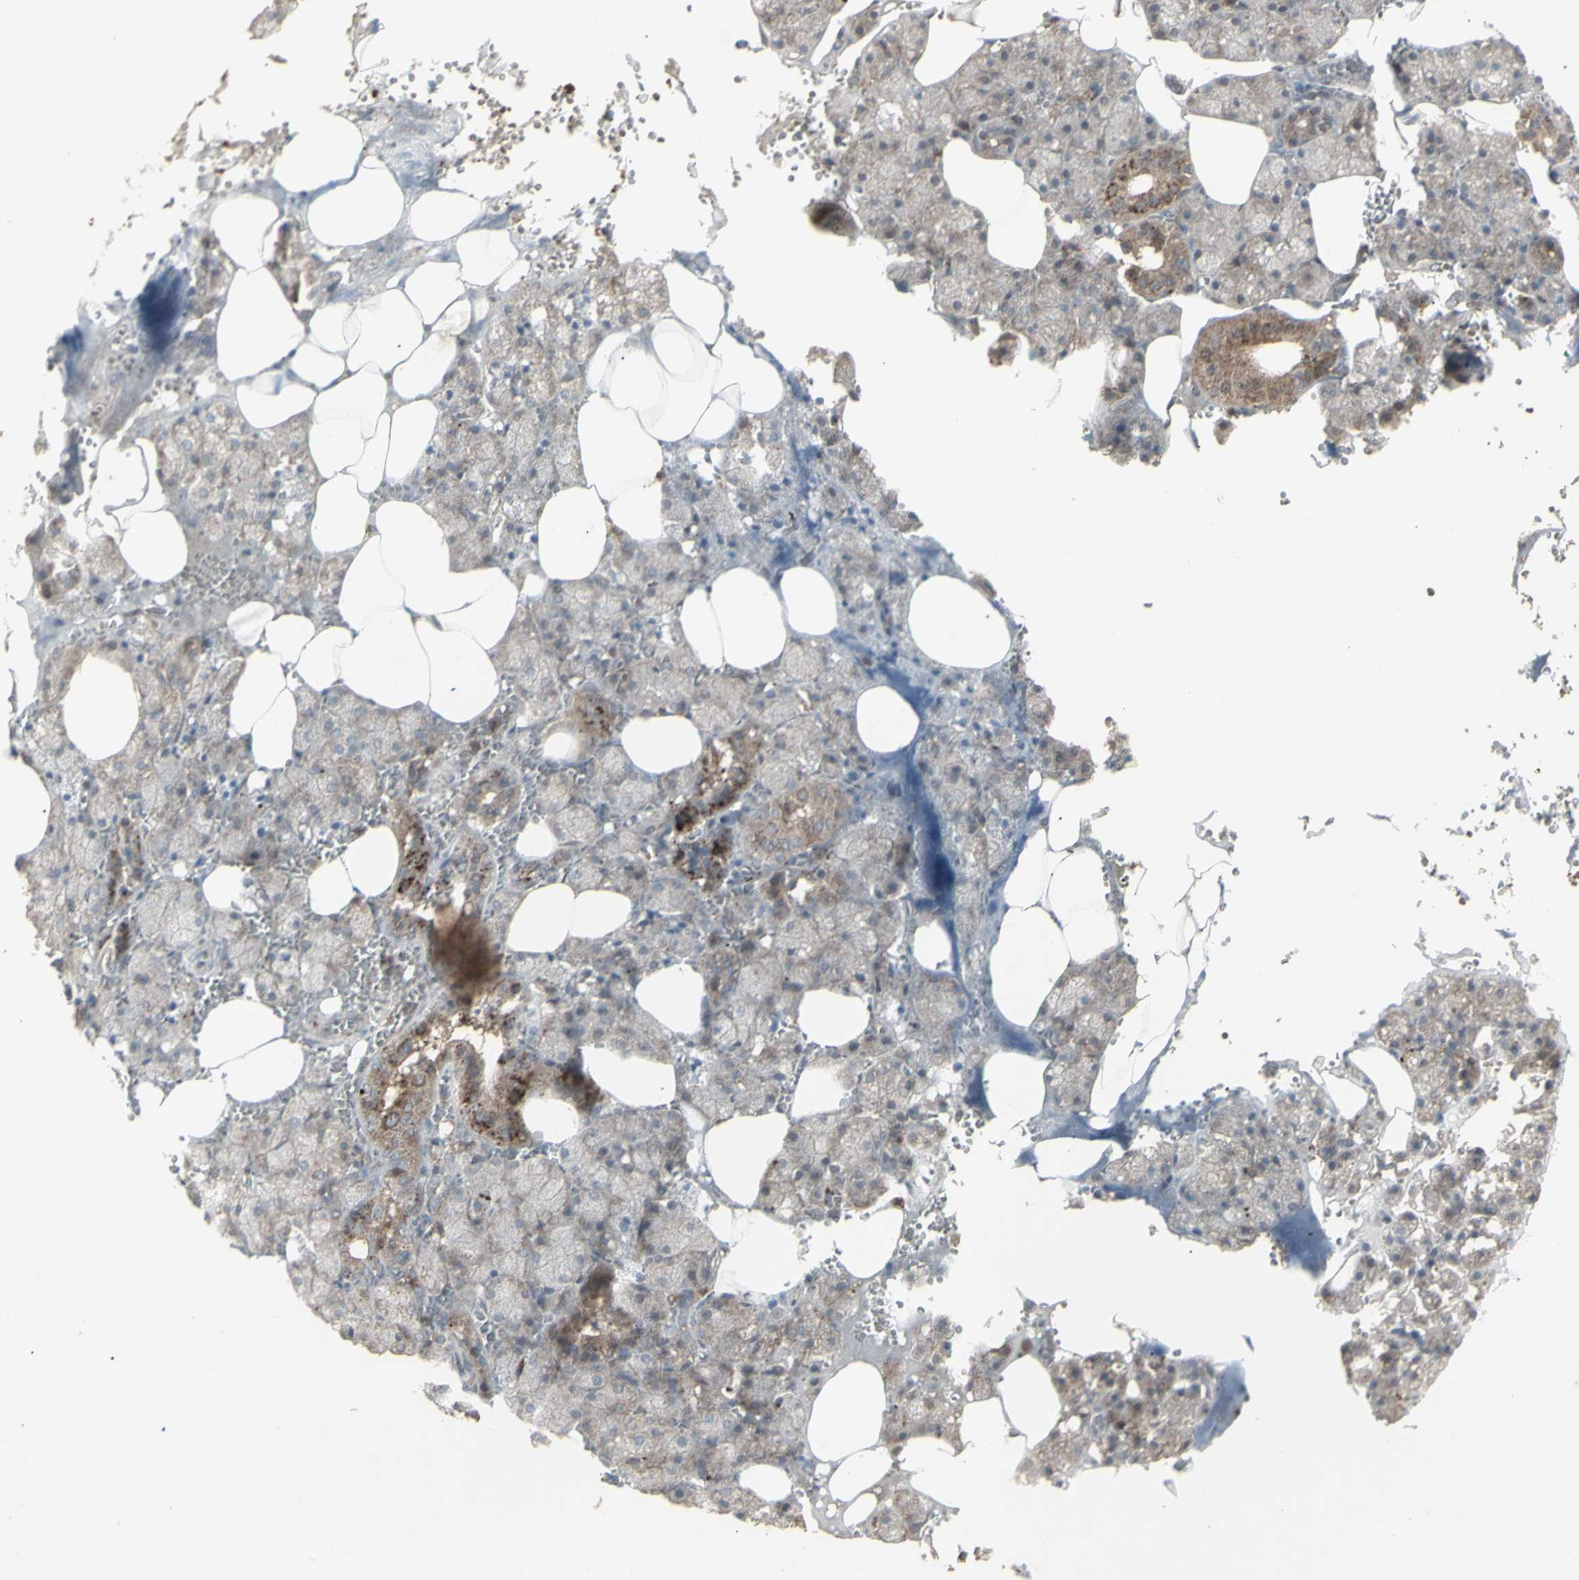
{"staining": {"intensity": "moderate", "quantity": ">75%", "location": "cytoplasmic/membranous"}, "tissue": "salivary gland", "cell_type": "Glandular cells", "image_type": "normal", "snomed": [{"axis": "morphology", "description": "Normal tissue, NOS"}, {"axis": "topography", "description": "Salivary gland"}], "caption": "Salivary gland stained for a protein (brown) exhibits moderate cytoplasmic/membranous positive positivity in about >75% of glandular cells.", "gene": "RNASEL", "patient": {"sex": "male", "age": 62}}